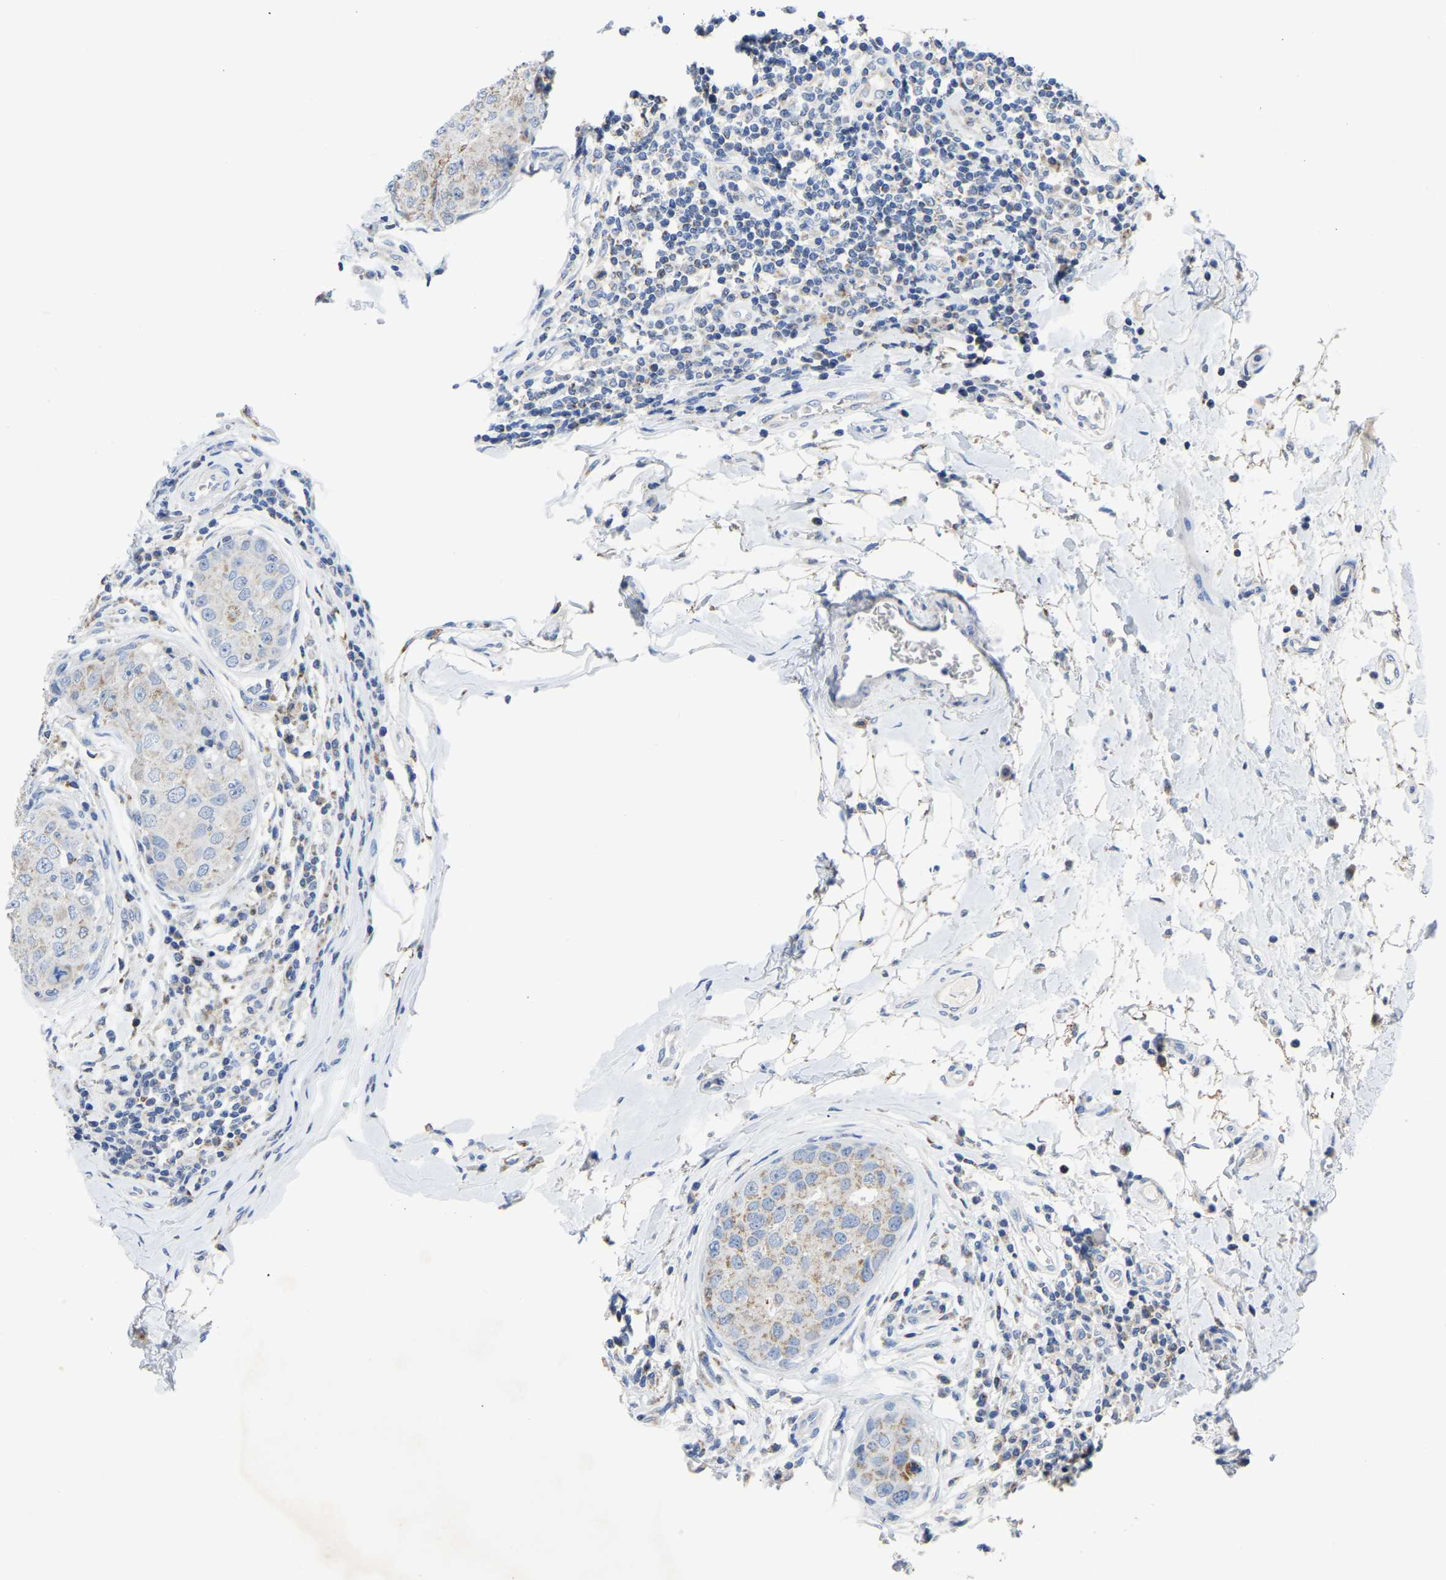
{"staining": {"intensity": "weak", "quantity": "25%-75%", "location": "cytoplasmic/membranous"}, "tissue": "breast cancer", "cell_type": "Tumor cells", "image_type": "cancer", "snomed": [{"axis": "morphology", "description": "Duct carcinoma"}, {"axis": "topography", "description": "Breast"}], "caption": "The immunohistochemical stain shows weak cytoplasmic/membranous staining in tumor cells of breast intraductal carcinoma tissue.", "gene": "ETFA", "patient": {"sex": "female", "age": 27}}